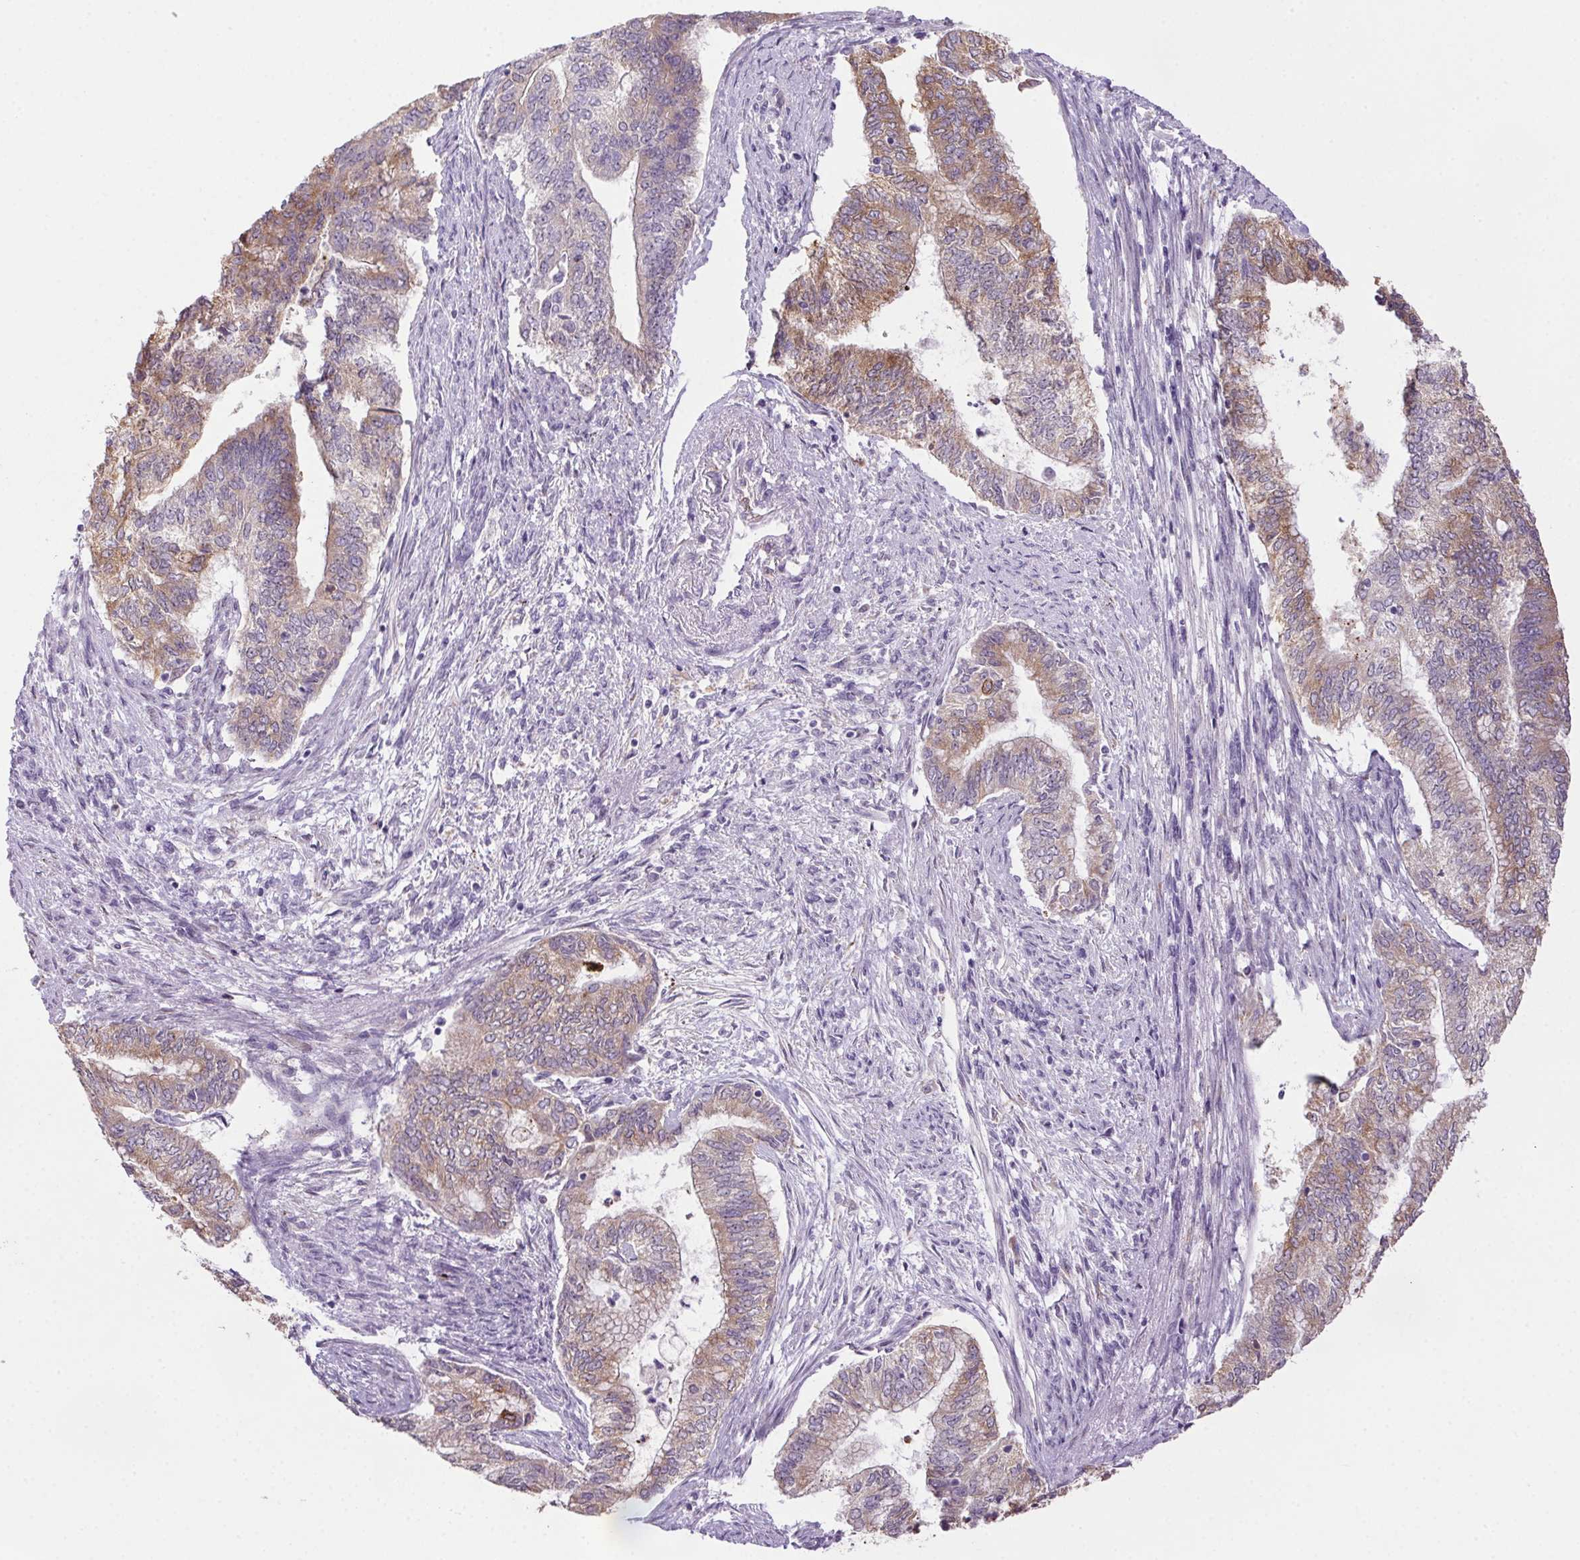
{"staining": {"intensity": "moderate", "quantity": "25%-75%", "location": "cytoplasmic/membranous"}, "tissue": "endometrial cancer", "cell_type": "Tumor cells", "image_type": "cancer", "snomed": [{"axis": "morphology", "description": "Adenocarcinoma, NOS"}, {"axis": "topography", "description": "Endometrium"}], "caption": "A micrograph of endometrial adenocarcinoma stained for a protein displays moderate cytoplasmic/membranous brown staining in tumor cells.", "gene": "LRRTM1", "patient": {"sex": "female", "age": 65}}